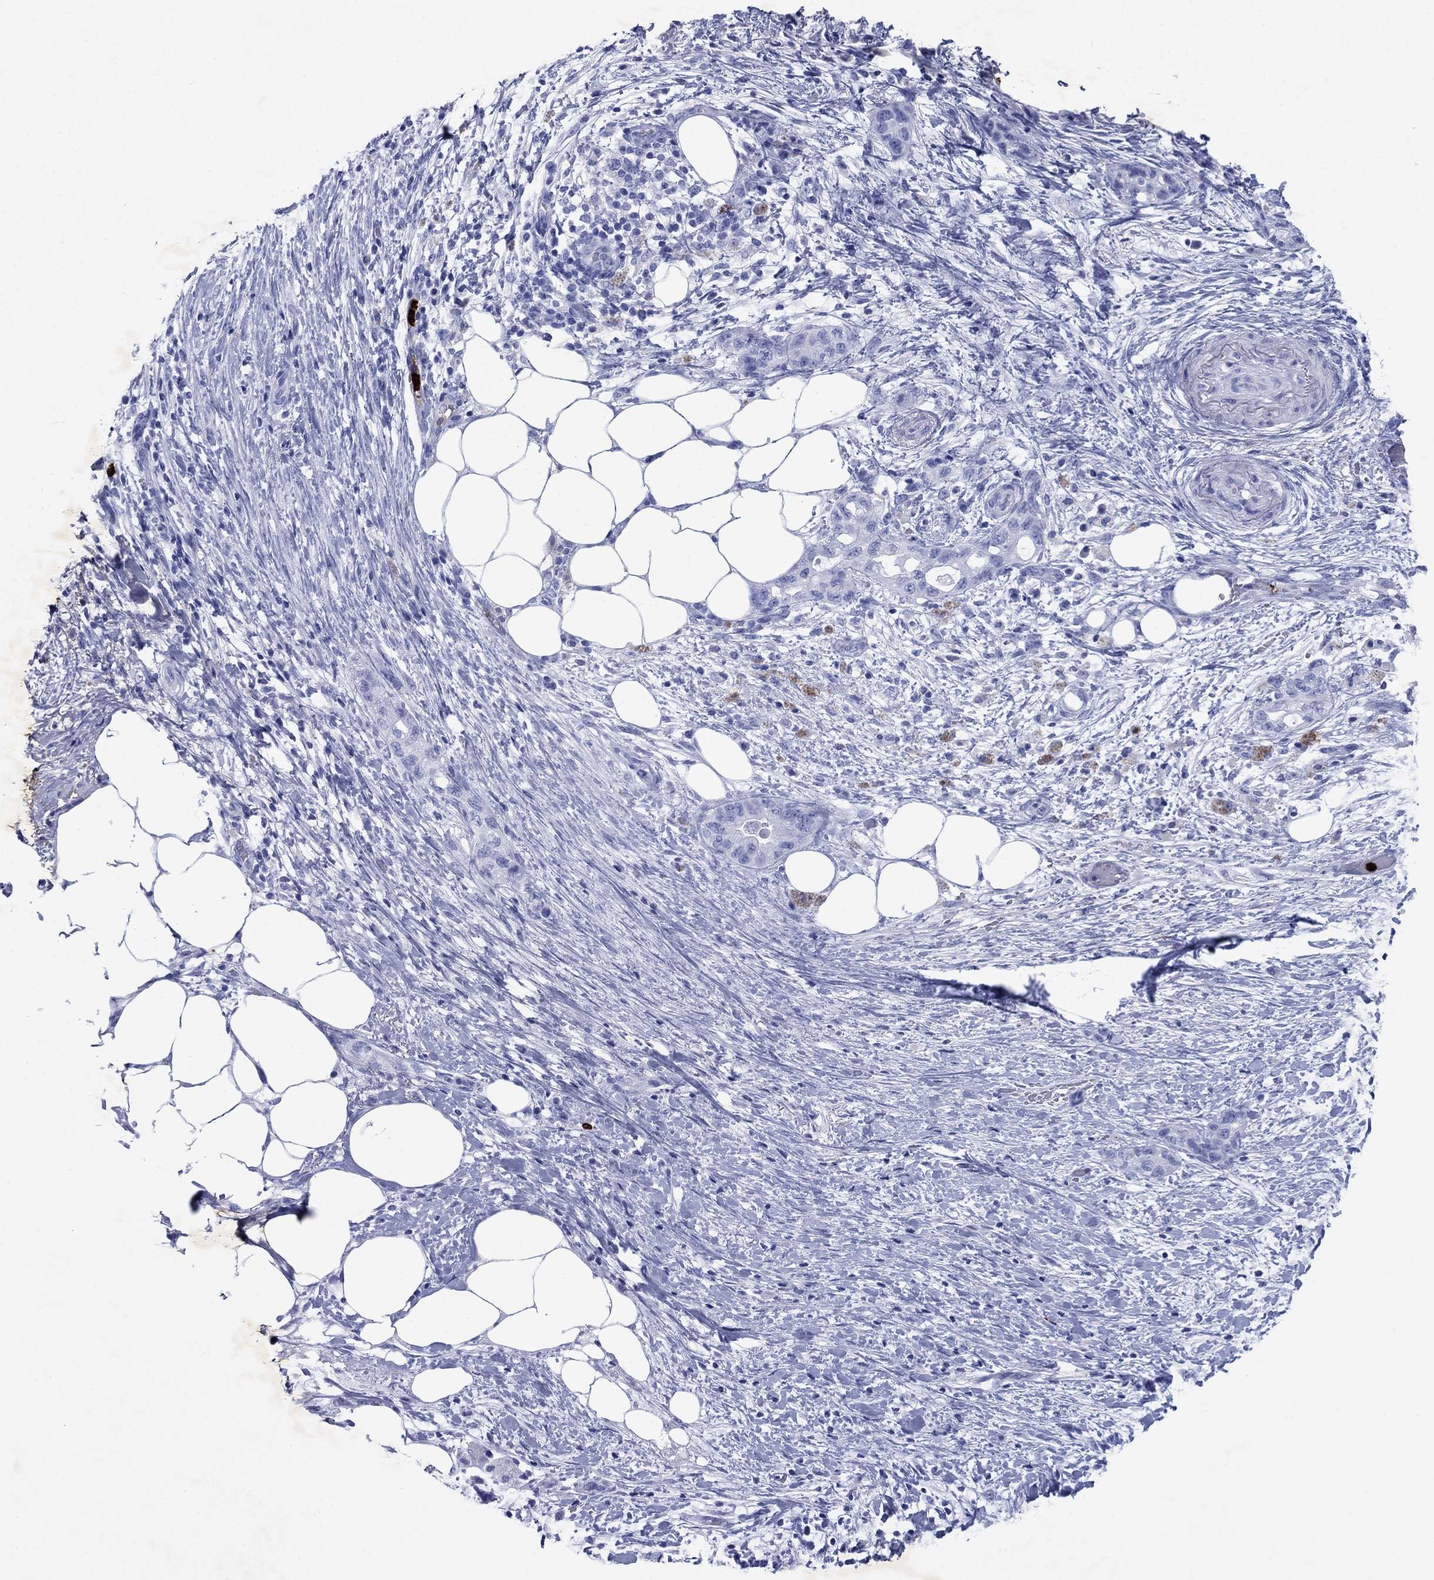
{"staining": {"intensity": "negative", "quantity": "none", "location": "none"}, "tissue": "pancreatic cancer", "cell_type": "Tumor cells", "image_type": "cancer", "snomed": [{"axis": "morphology", "description": "Adenocarcinoma, NOS"}, {"axis": "topography", "description": "Pancreas"}], "caption": "High power microscopy micrograph of an immunohistochemistry (IHC) photomicrograph of pancreatic adenocarcinoma, revealing no significant staining in tumor cells. (Brightfield microscopy of DAB IHC at high magnification).", "gene": "AZU1", "patient": {"sex": "female", "age": 72}}